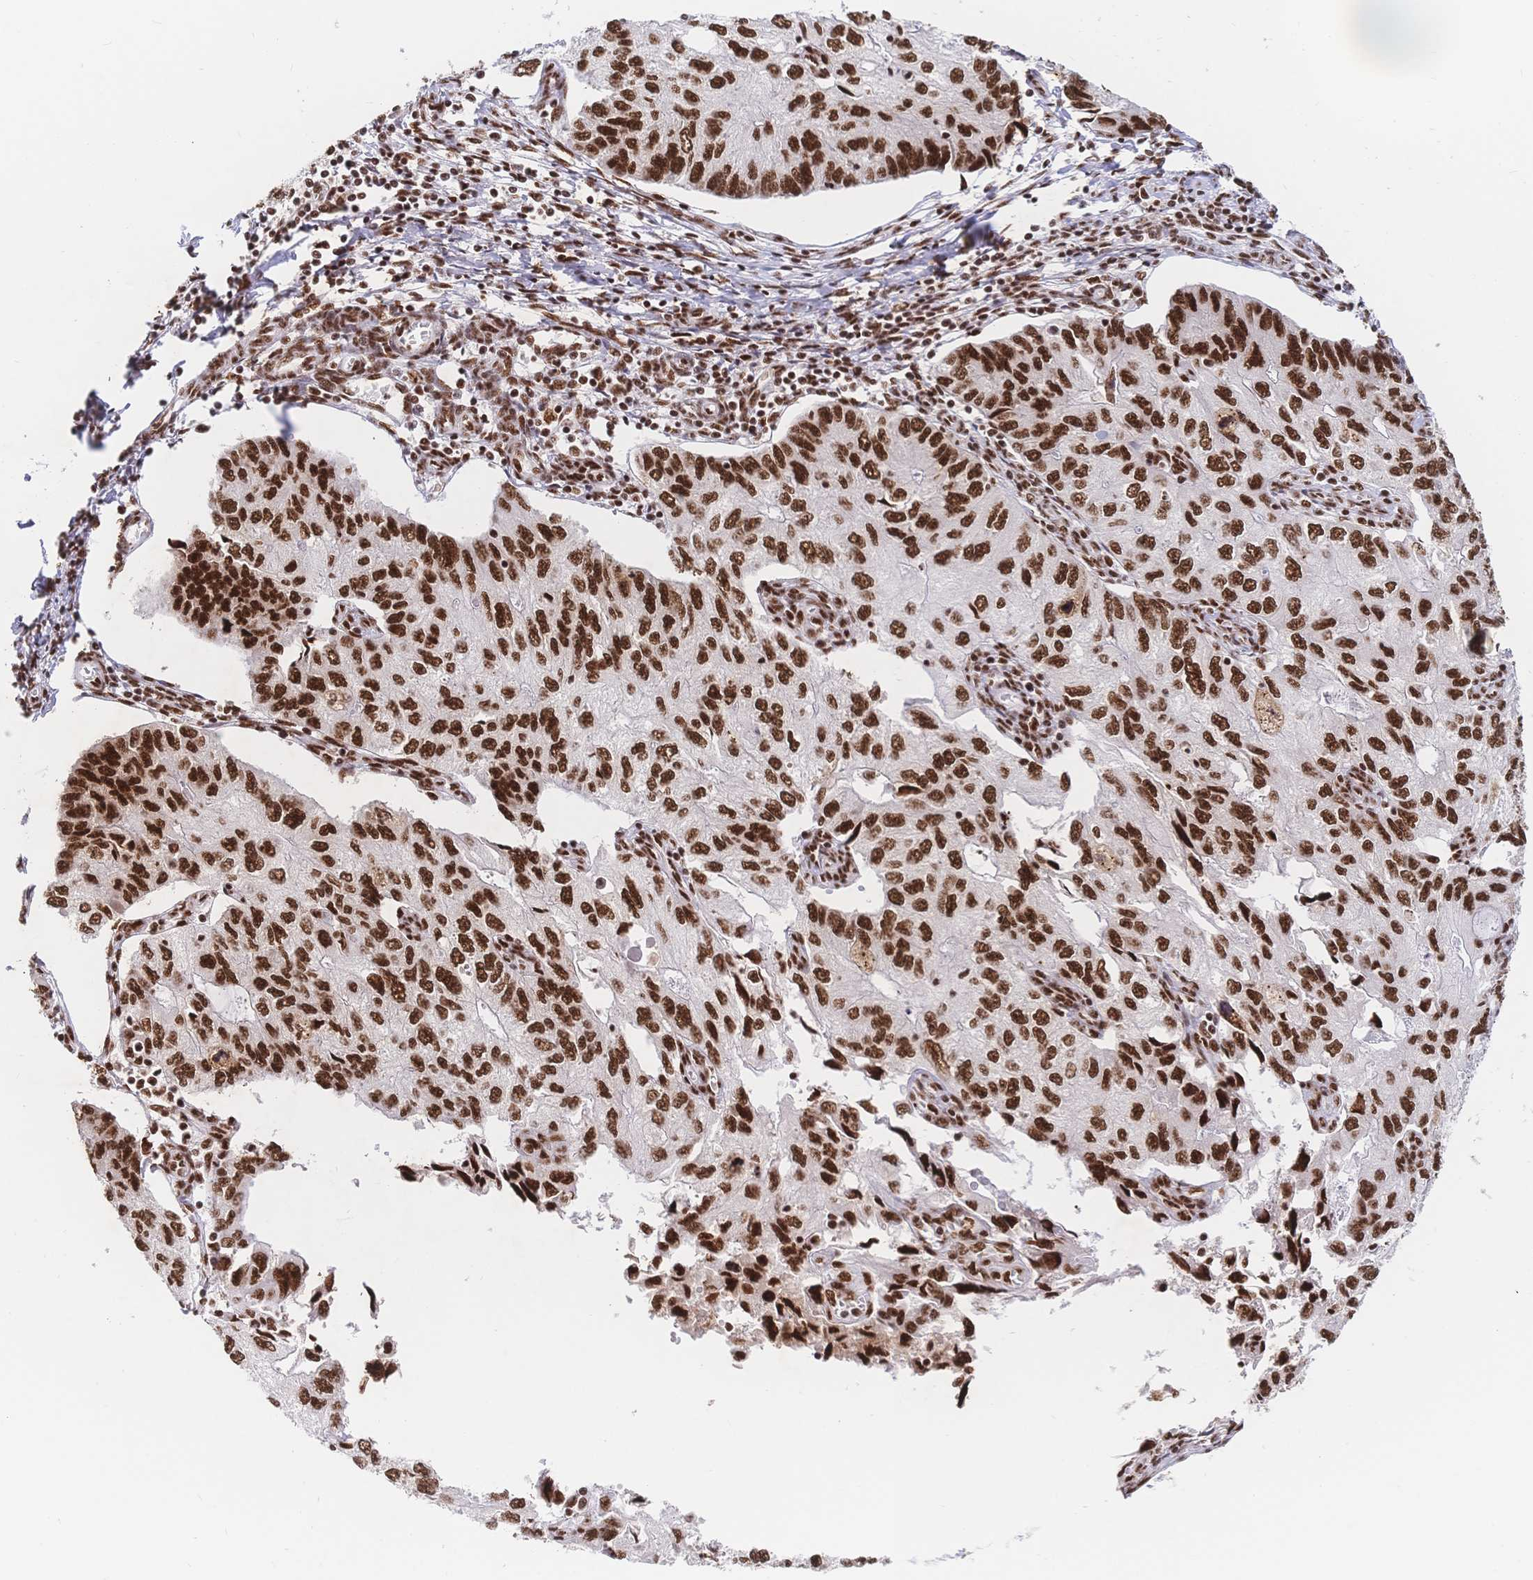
{"staining": {"intensity": "strong", "quantity": ">75%", "location": "nuclear"}, "tissue": "endometrial cancer", "cell_type": "Tumor cells", "image_type": "cancer", "snomed": [{"axis": "morphology", "description": "Carcinoma, NOS"}, {"axis": "topography", "description": "Uterus"}], "caption": "Human endometrial cancer stained with a brown dye demonstrates strong nuclear positive positivity in approximately >75% of tumor cells.", "gene": "SRSF1", "patient": {"sex": "female", "age": 76}}